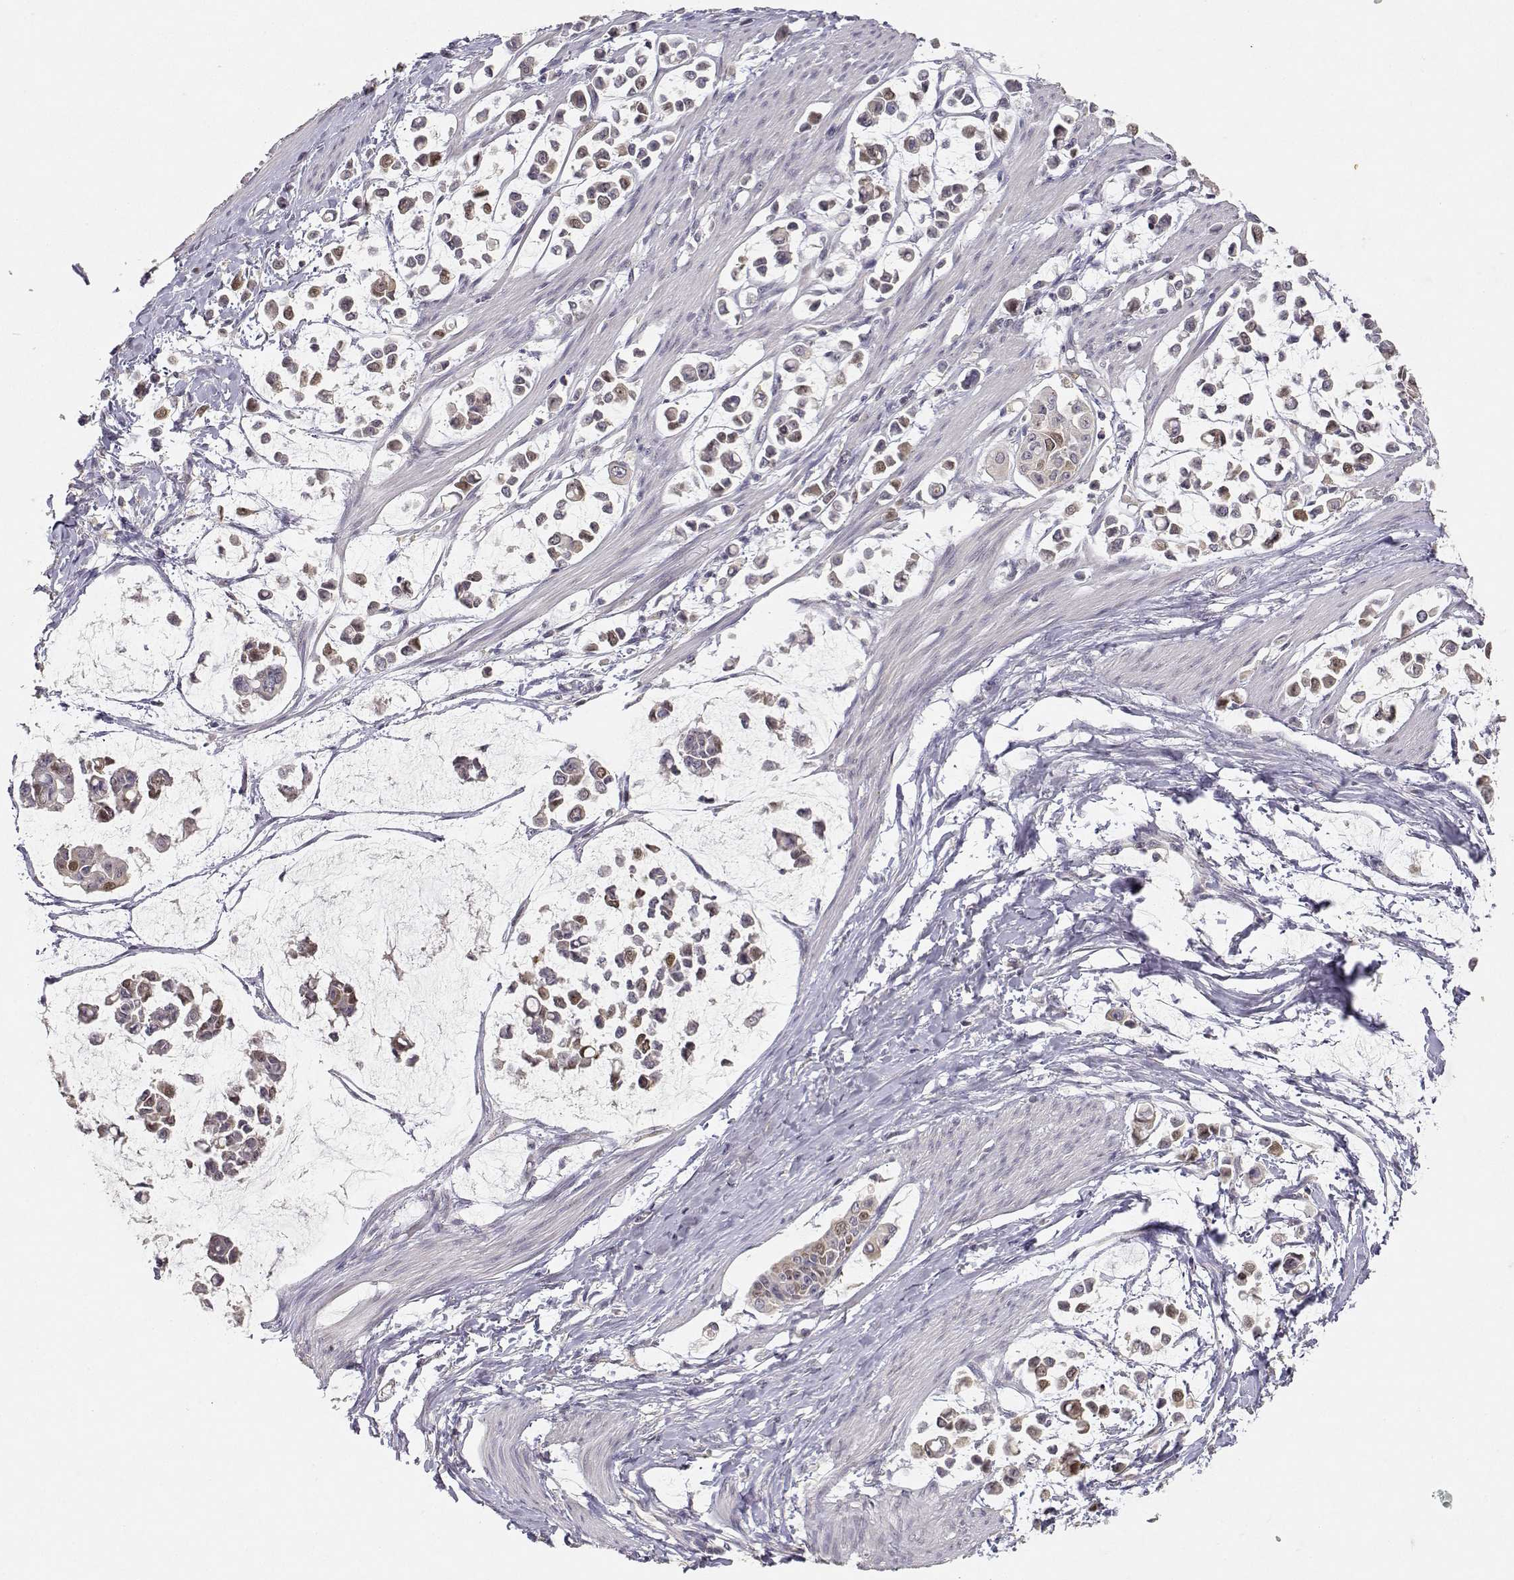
{"staining": {"intensity": "moderate", "quantity": "25%-75%", "location": "nuclear"}, "tissue": "stomach cancer", "cell_type": "Tumor cells", "image_type": "cancer", "snomed": [{"axis": "morphology", "description": "Adenocarcinoma, NOS"}, {"axis": "topography", "description": "Stomach"}], "caption": "Stomach adenocarcinoma tissue displays moderate nuclear expression in approximately 25%-75% of tumor cells, visualized by immunohistochemistry. The staining was performed using DAB (3,3'-diaminobenzidine) to visualize the protein expression in brown, while the nuclei were stained in blue with hematoxylin (Magnification: 20x).", "gene": "RAD51", "patient": {"sex": "male", "age": 82}}